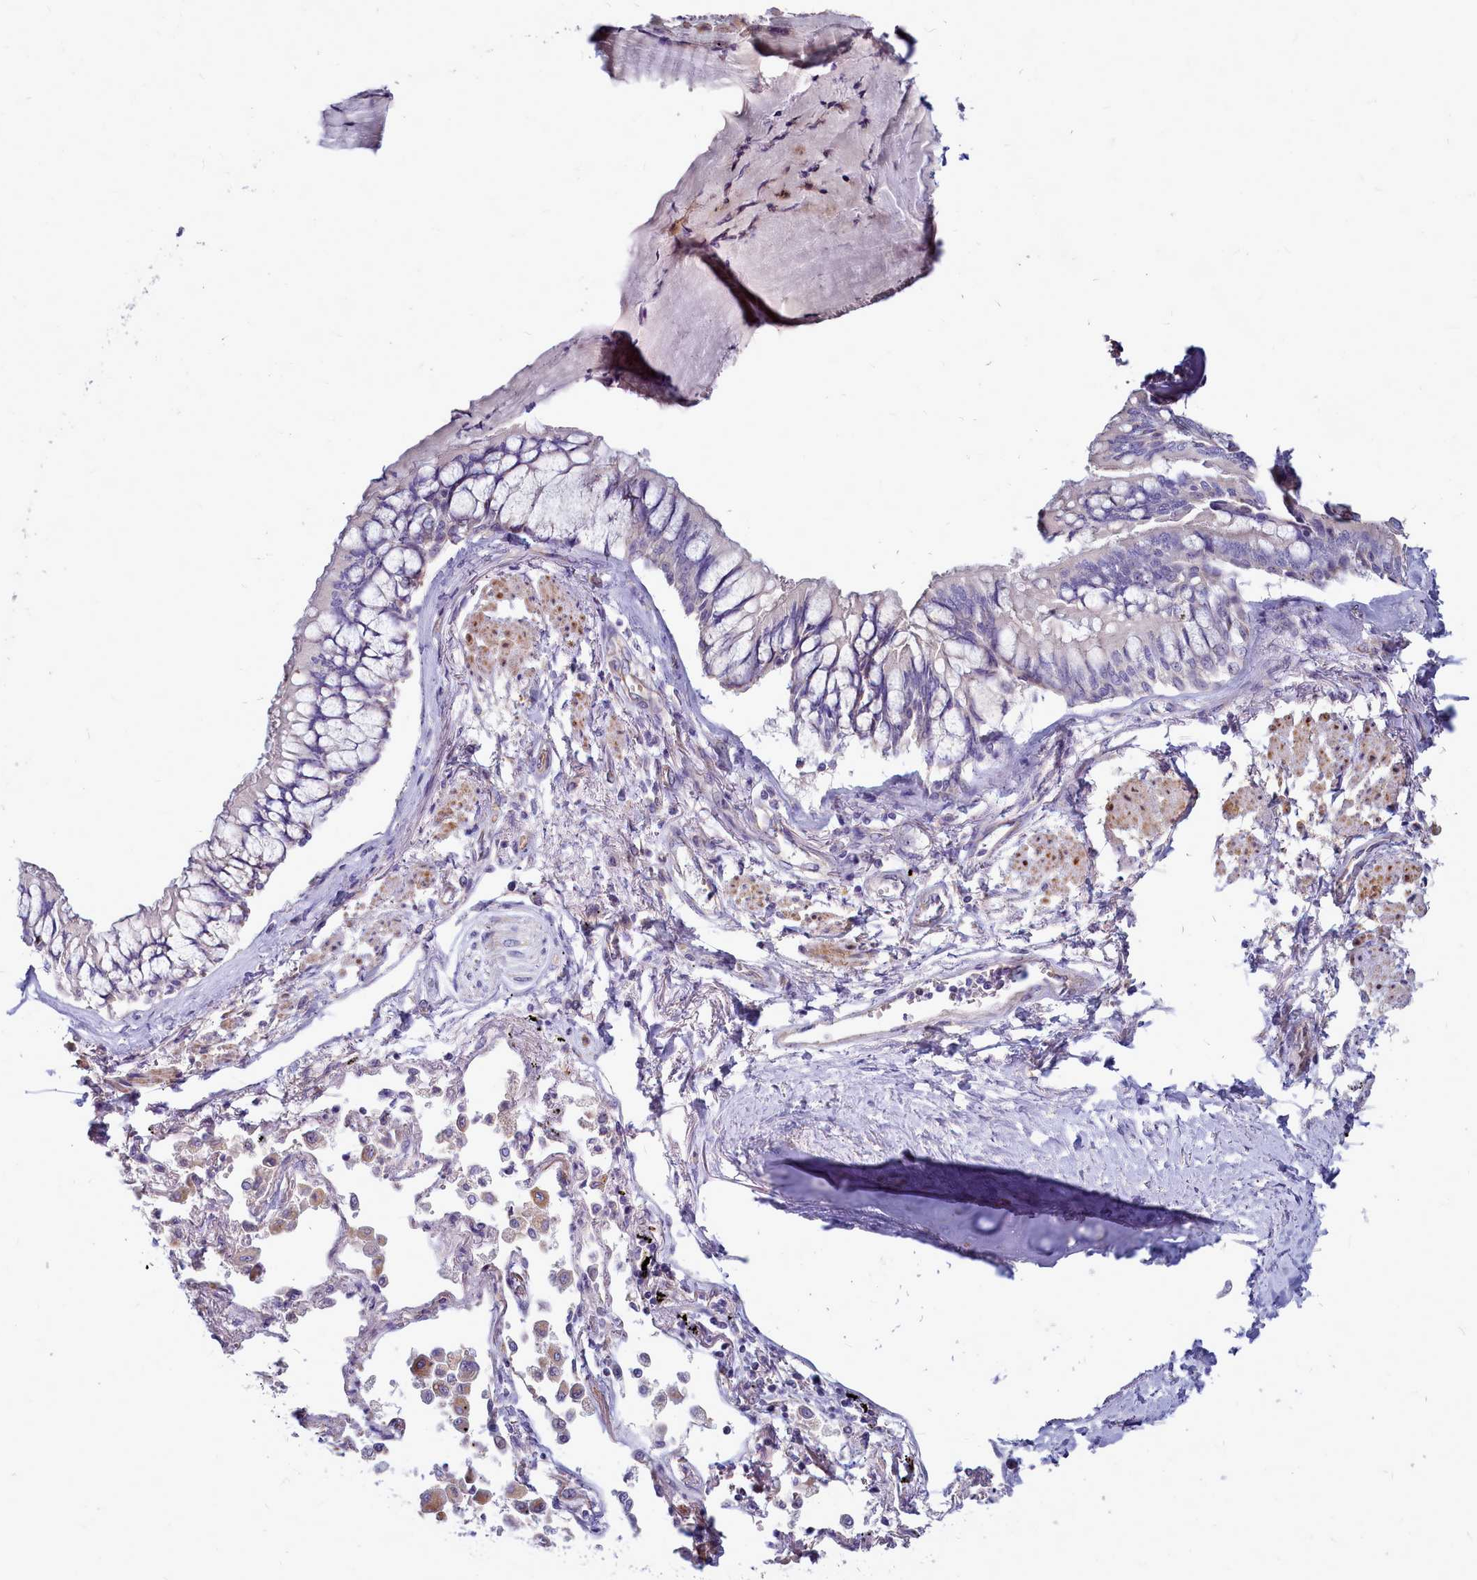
{"staining": {"intensity": "negative", "quantity": "none", "location": "none"}, "tissue": "lung cancer", "cell_type": "Tumor cells", "image_type": "cancer", "snomed": [{"axis": "morphology", "description": "Adenocarcinoma, NOS"}, {"axis": "topography", "description": "Lung"}], "caption": "Human adenocarcinoma (lung) stained for a protein using immunohistochemistry (IHC) shows no expression in tumor cells.", "gene": "SMPD4", "patient": {"sex": "male", "age": 67}}